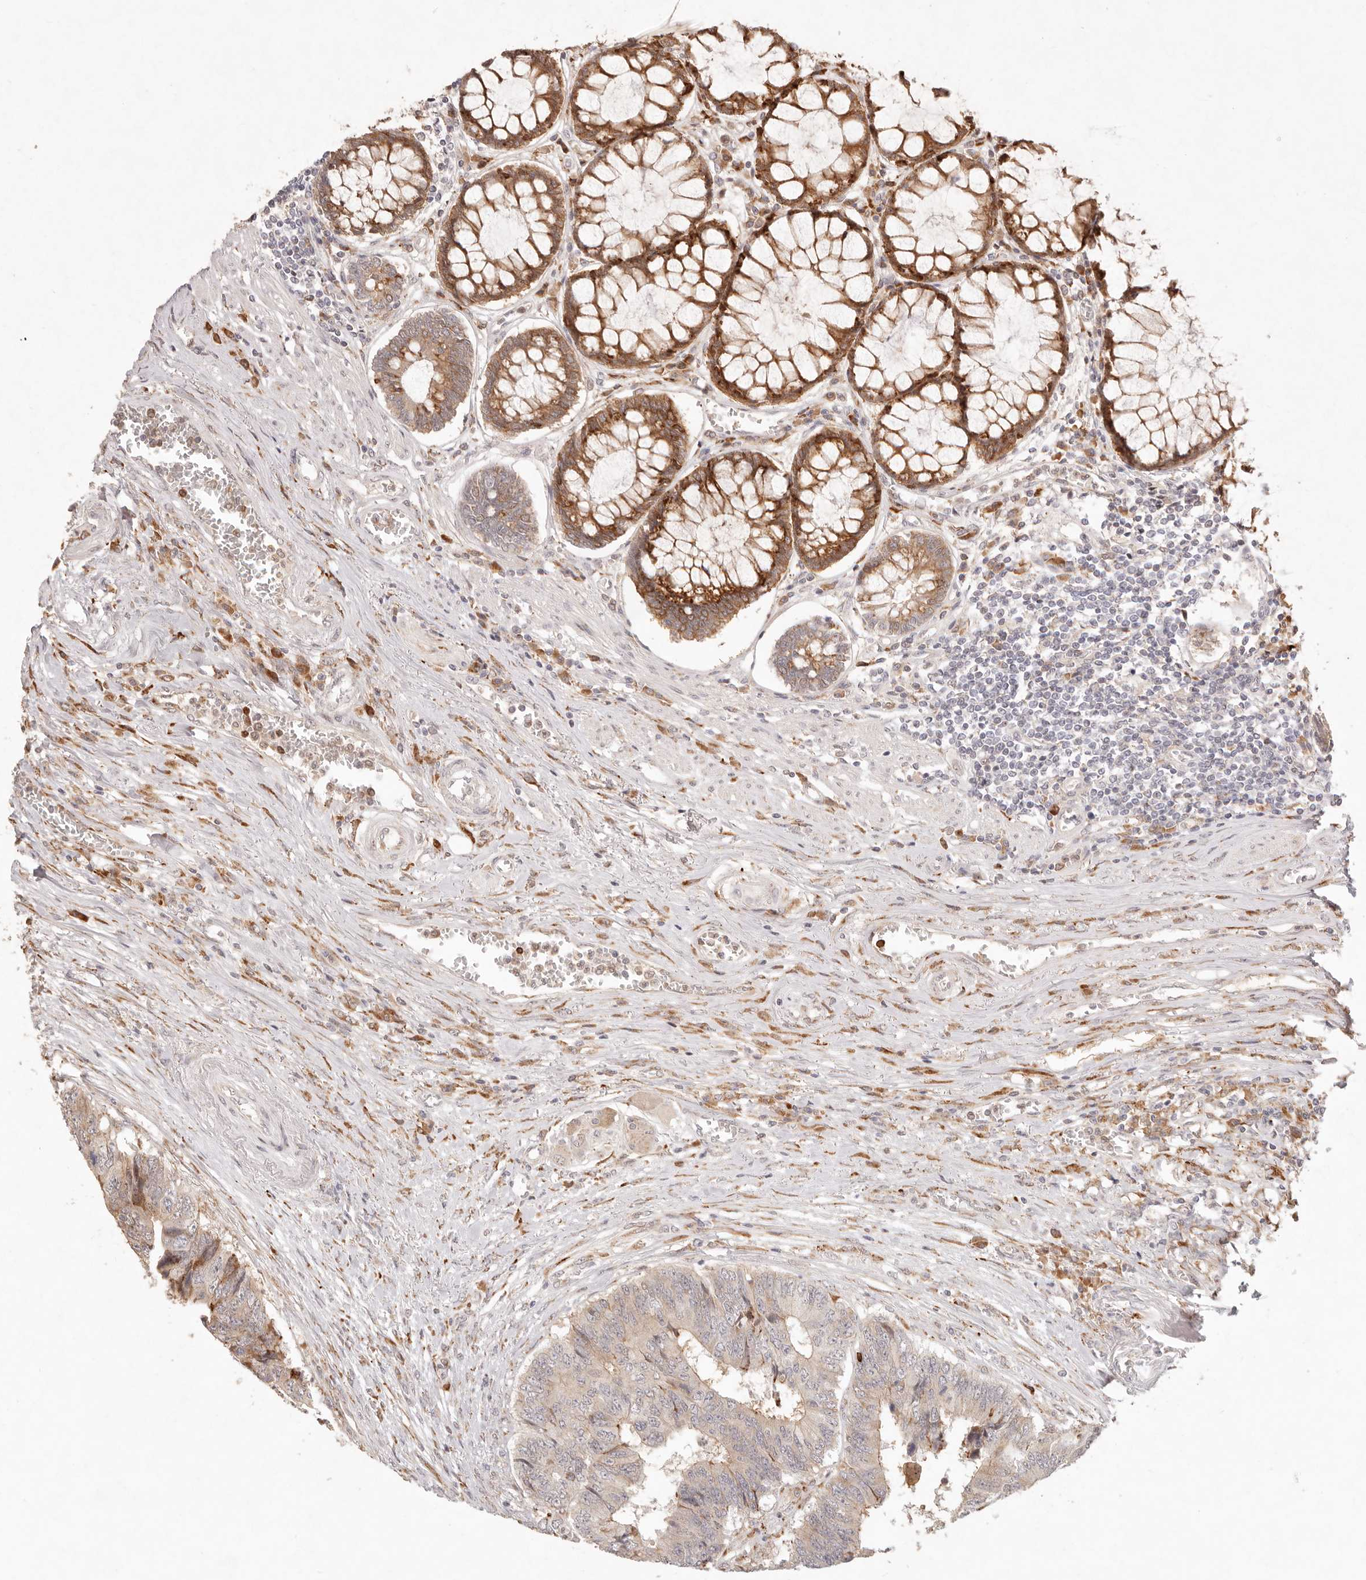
{"staining": {"intensity": "moderate", "quantity": "<25%", "location": "cytoplasmic/membranous"}, "tissue": "colorectal cancer", "cell_type": "Tumor cells", "image_type": "cancer", "snomed": [{"axis": "morphology", "description": "Adenocarcinoma, NOS"}, {"axis": "topography", "description": "Rectum"}], "caption": "IHC histopathology image of neoplastic tissue: human adenocarcinoma (colorectal) stained using IHC shows low levels of moderate protein expression localized specifically in the cytoplasmic/membranous of tumor cells, appearing as a cytoplasmic/membranous brown color.", "gene": "C1orf127", "patient": {"sex": "male", "age": 84}}